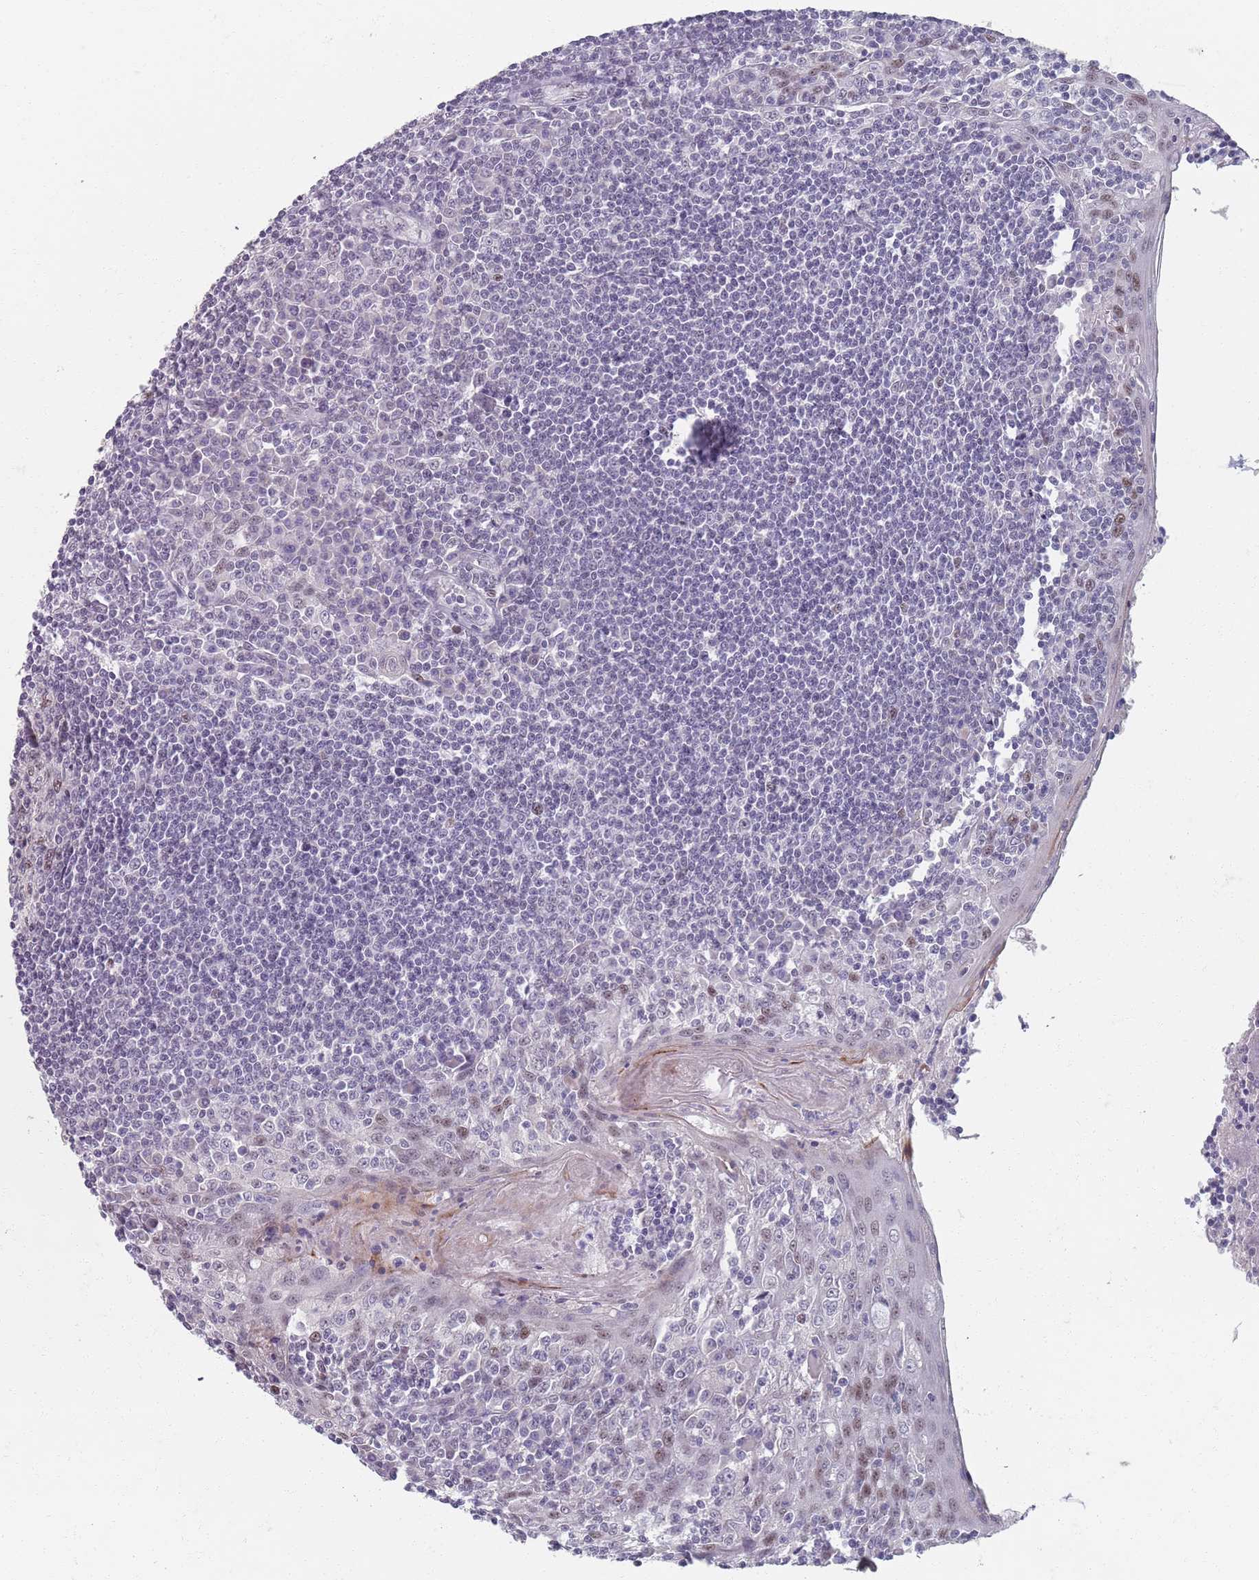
{"staining": {"intensity": "weak", "quantity": "25%-75%", "location": "nuclear"}, "tissue": "tonsil", "cell_type": "Germinal center cells", "image_type": "normal", "snomed": [{"axis": "morphology", "description": "Normal tissue, NOS"}, {"axis": "topography", "description": "Tonsil"}], "caption": "IHC image of unremarkable tonsil: human tonsil stained using immunohistochemistry demonstrates low levels of weak protein expression localized specifically in the nuclear of germinal center cells, appearing as a nuclear brown color.", "gene": "SAMD1", "patient": {"sex": "male", "age": 27}}